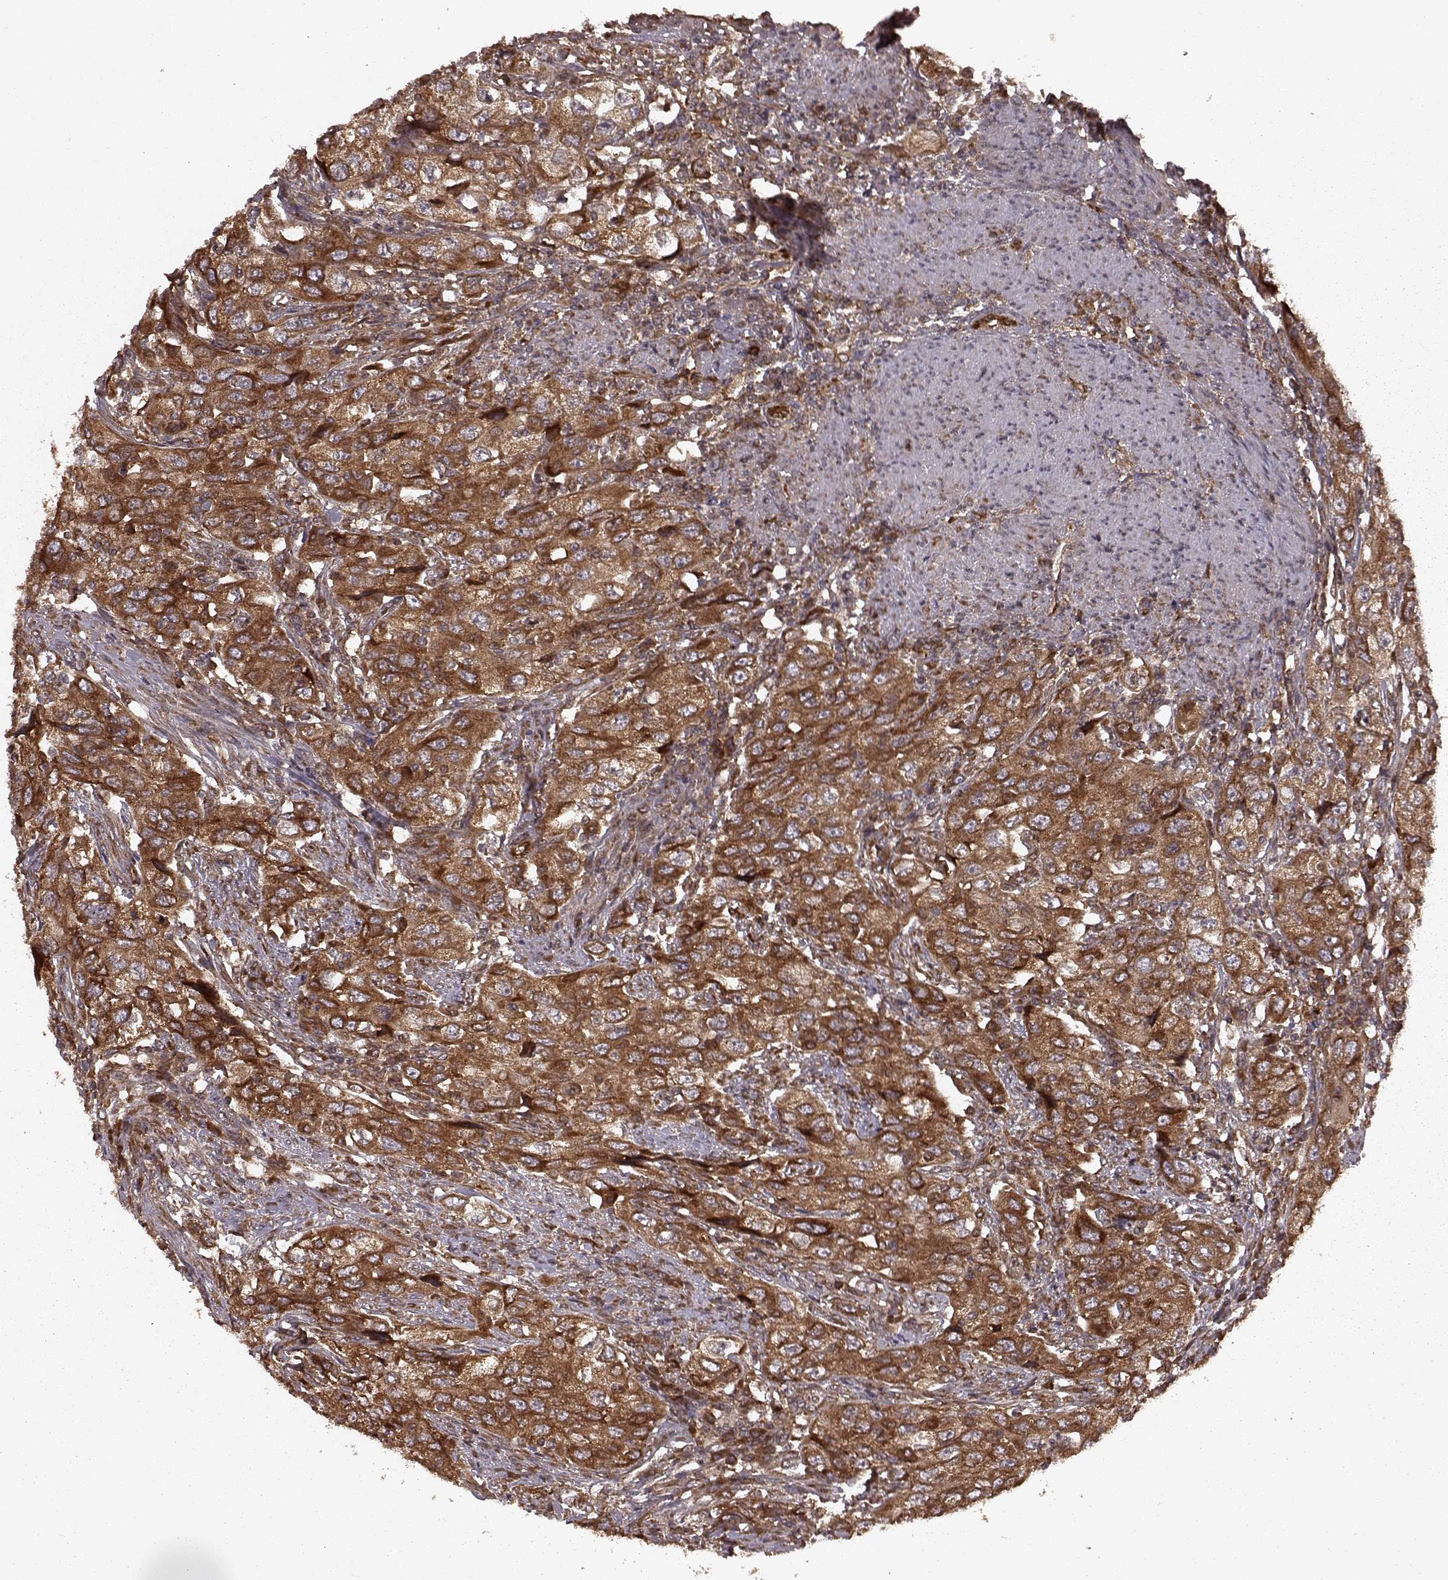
{"staining": {"intensity": "strong", "quantity": ">75%", "location": "cytoplasmic/membranous"}, "tissue": "urothelial cancer", "cell_type": "Tumor cells", "image_type": "cancer", "snomed": [{"axis": "morphology", "description": "Urothelial carcinoma, High grade"}, {"axis": "topography", "description": "Urinary bladder"}], "caption": "Immunohistochemical staining of human high-grade urothelial carcinoma reveals high levels of strong cytoplasmic/membranous positivity in about >75% of tumor cells.", "gene": "AGPAT1", "patient": {"sex": "male", "age": 76}}